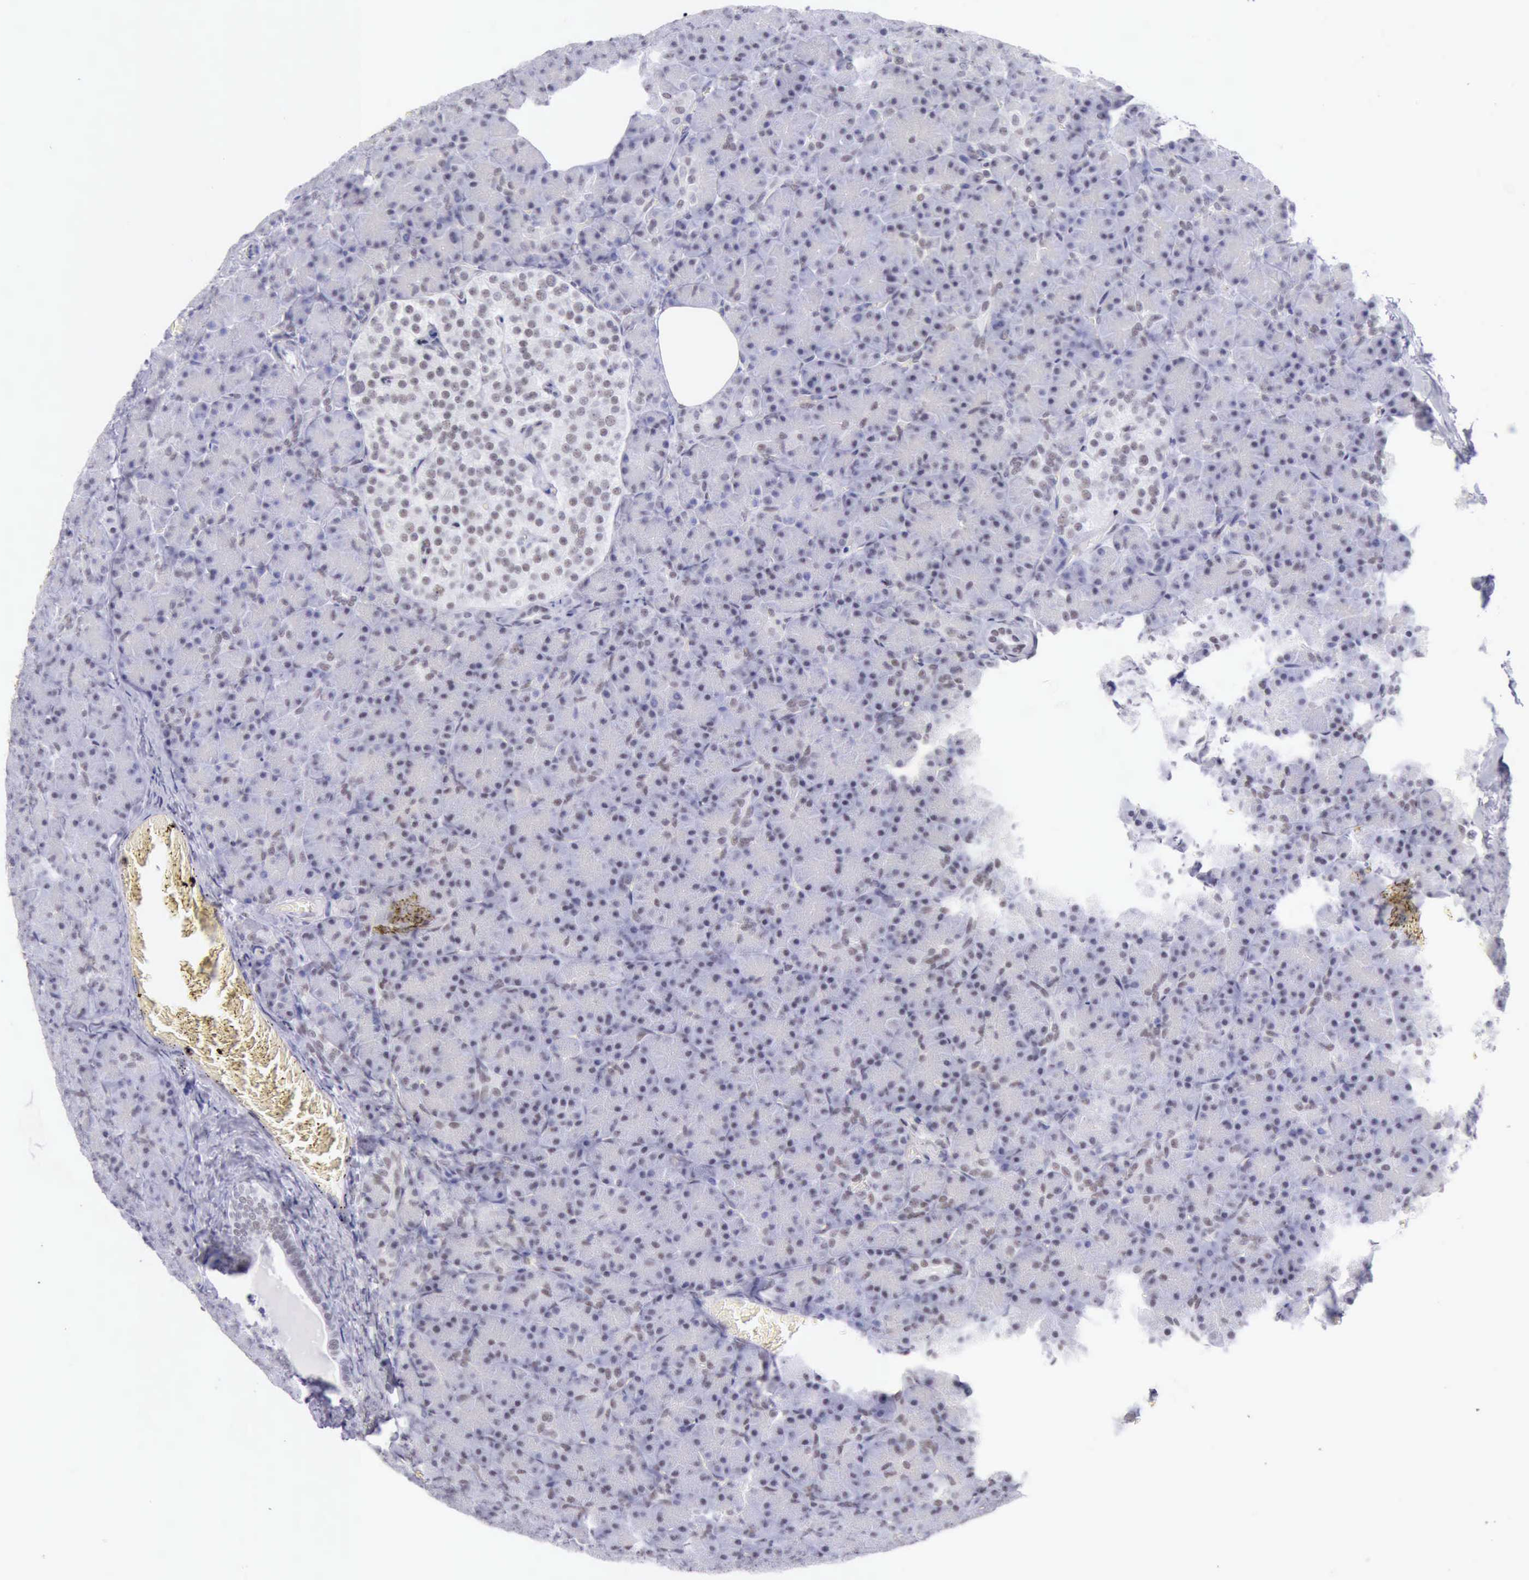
{"staining": {"intensity": "weak", "quantity": "<25%", "location": "nuclear"}, "tissue": "pancreas", "cell_type": "Exocrine glandular cells", "image_type": "normal", "snomed": [{"axis": "morphology", "description": "Normal tissue, NOS"}, {"axis": "topography", "description": "Pancreas"}], "caption": "A photomicrograph of pancreas stained for a protein reveals no brown staining in exocrine glandular cells.", "gene": "EP300", "patient": {"sex": "female", "age": 43}}